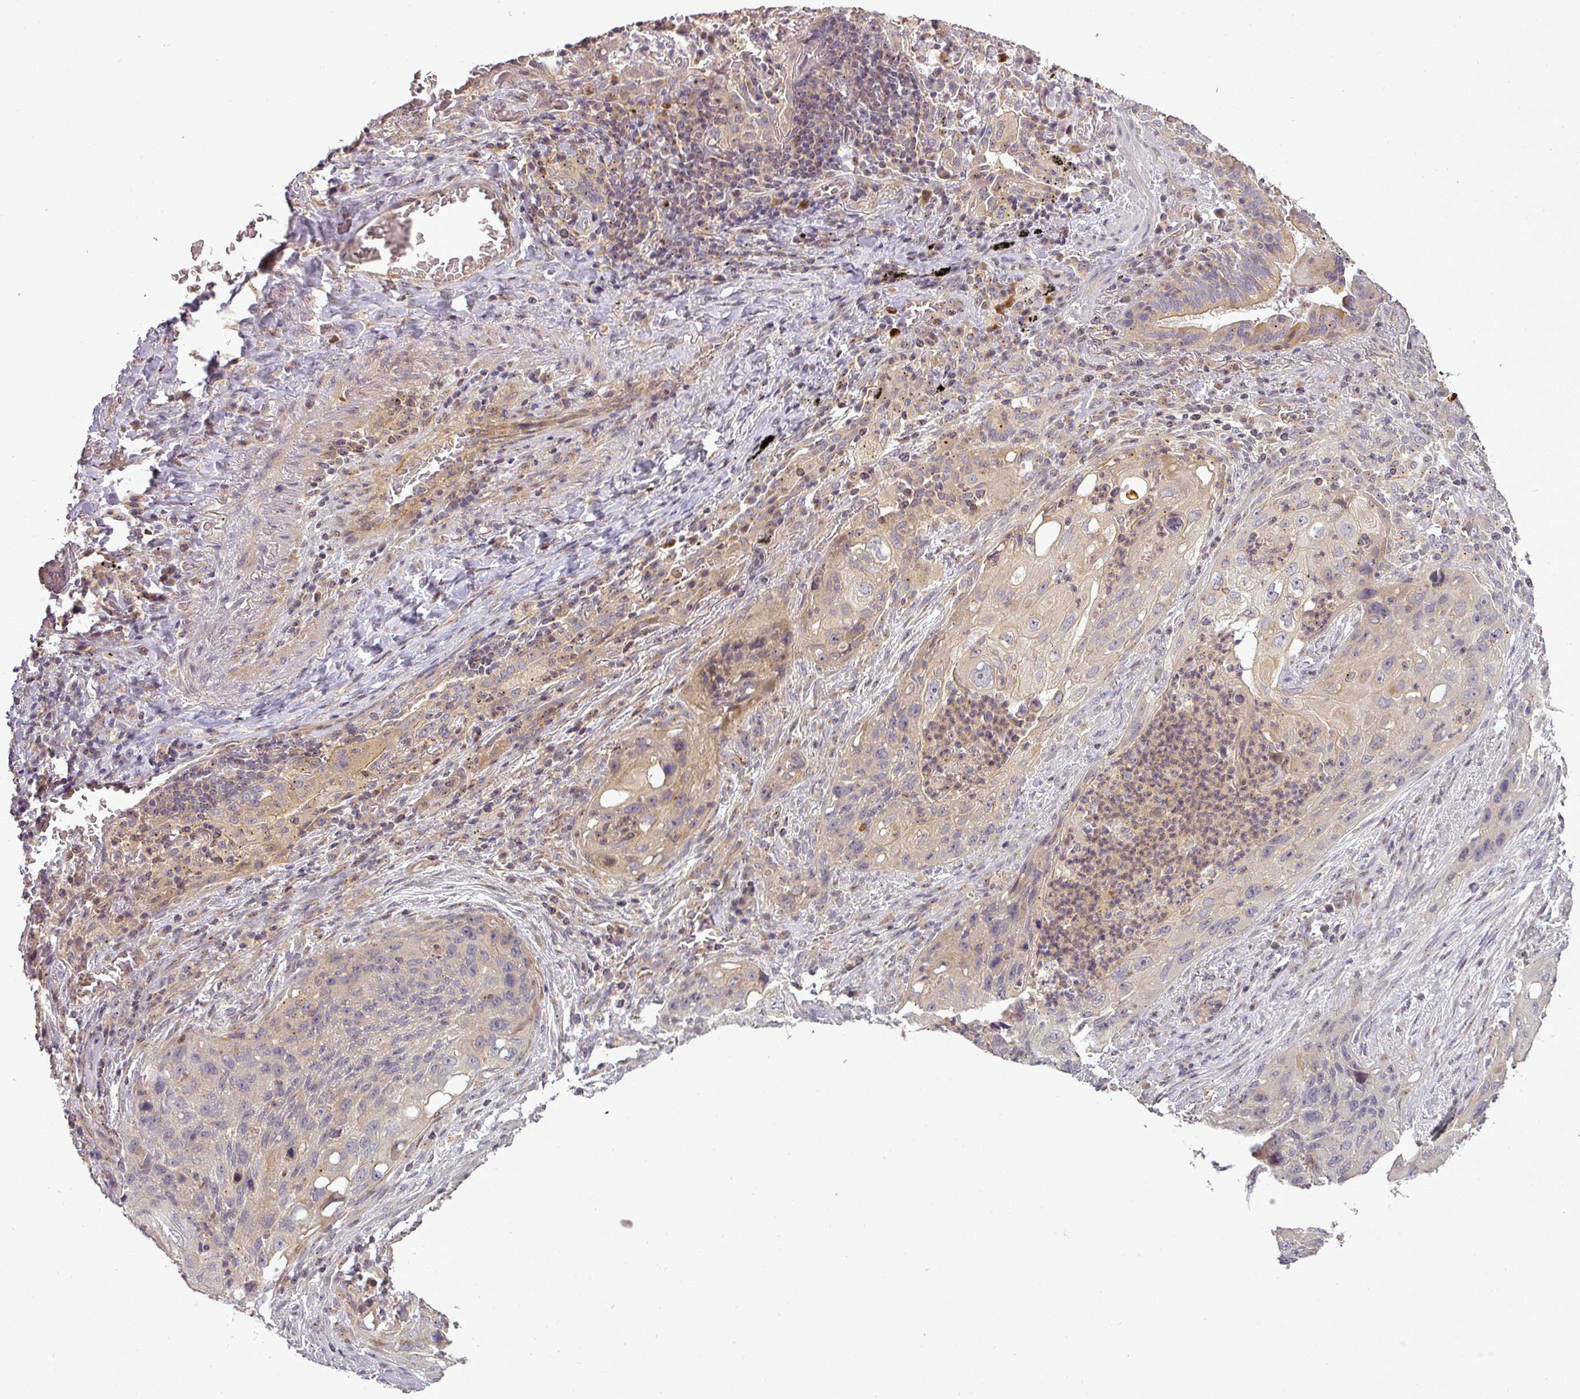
{"staining": {"intensity": "negative", "quantity": "none", "location": "none"}, "tissue": "lung cancer", "cell_type": "Tumor cells", "image_type": "cancer", "snomed": [{"axis": "morphology", "description": "Squamous cell carcinoma, NOS"}, {"axis": "topography", "description": "Lung"}], "caption": "An immunohistochemistry image of lung cancer is shown. There is no staining in tumor cells of lung cancer. (Immunohistochemistry, brightfield microscopy, high magnification).", "gene": "NIN", "patient": {"sex": "female", "age": 63}}